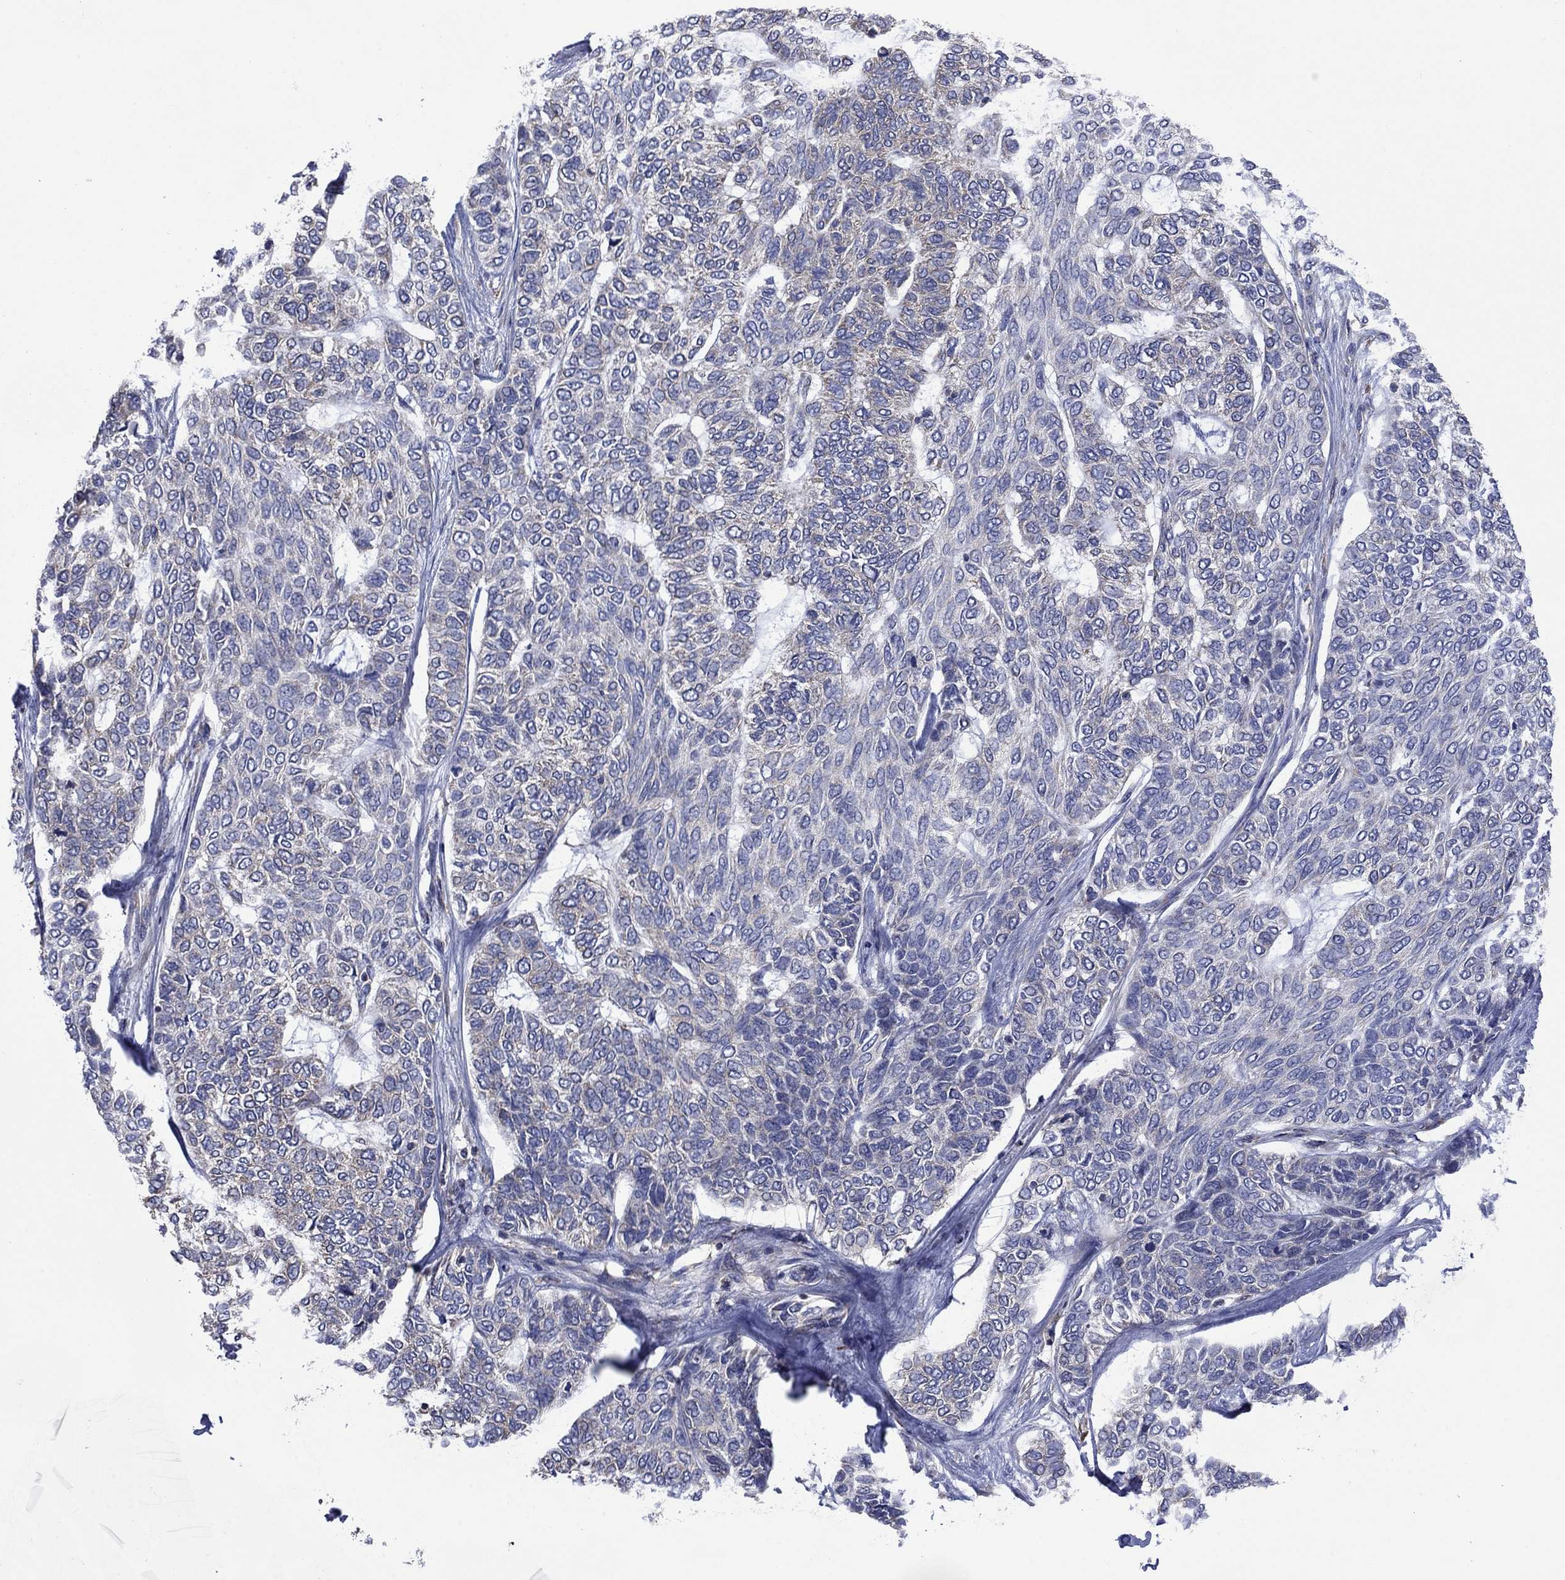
{"staining": {"intensity": "negative", "quantity": "none", "location": "none"}, "tissue": "skin cancer", "cell_type": "Tumor cells", "image_type": "cancer", "snomed": [{"axis": "morphology", "description": "Basal cell carcinoma"}, {"axis": "topography", "description": "Skin"}], "caption": "Immunohistochemical staining of human skin cancer reveals no significant expression in tumor cells.", "gene": "FURIN", "patient": {"sex": "female", "age": 65}}